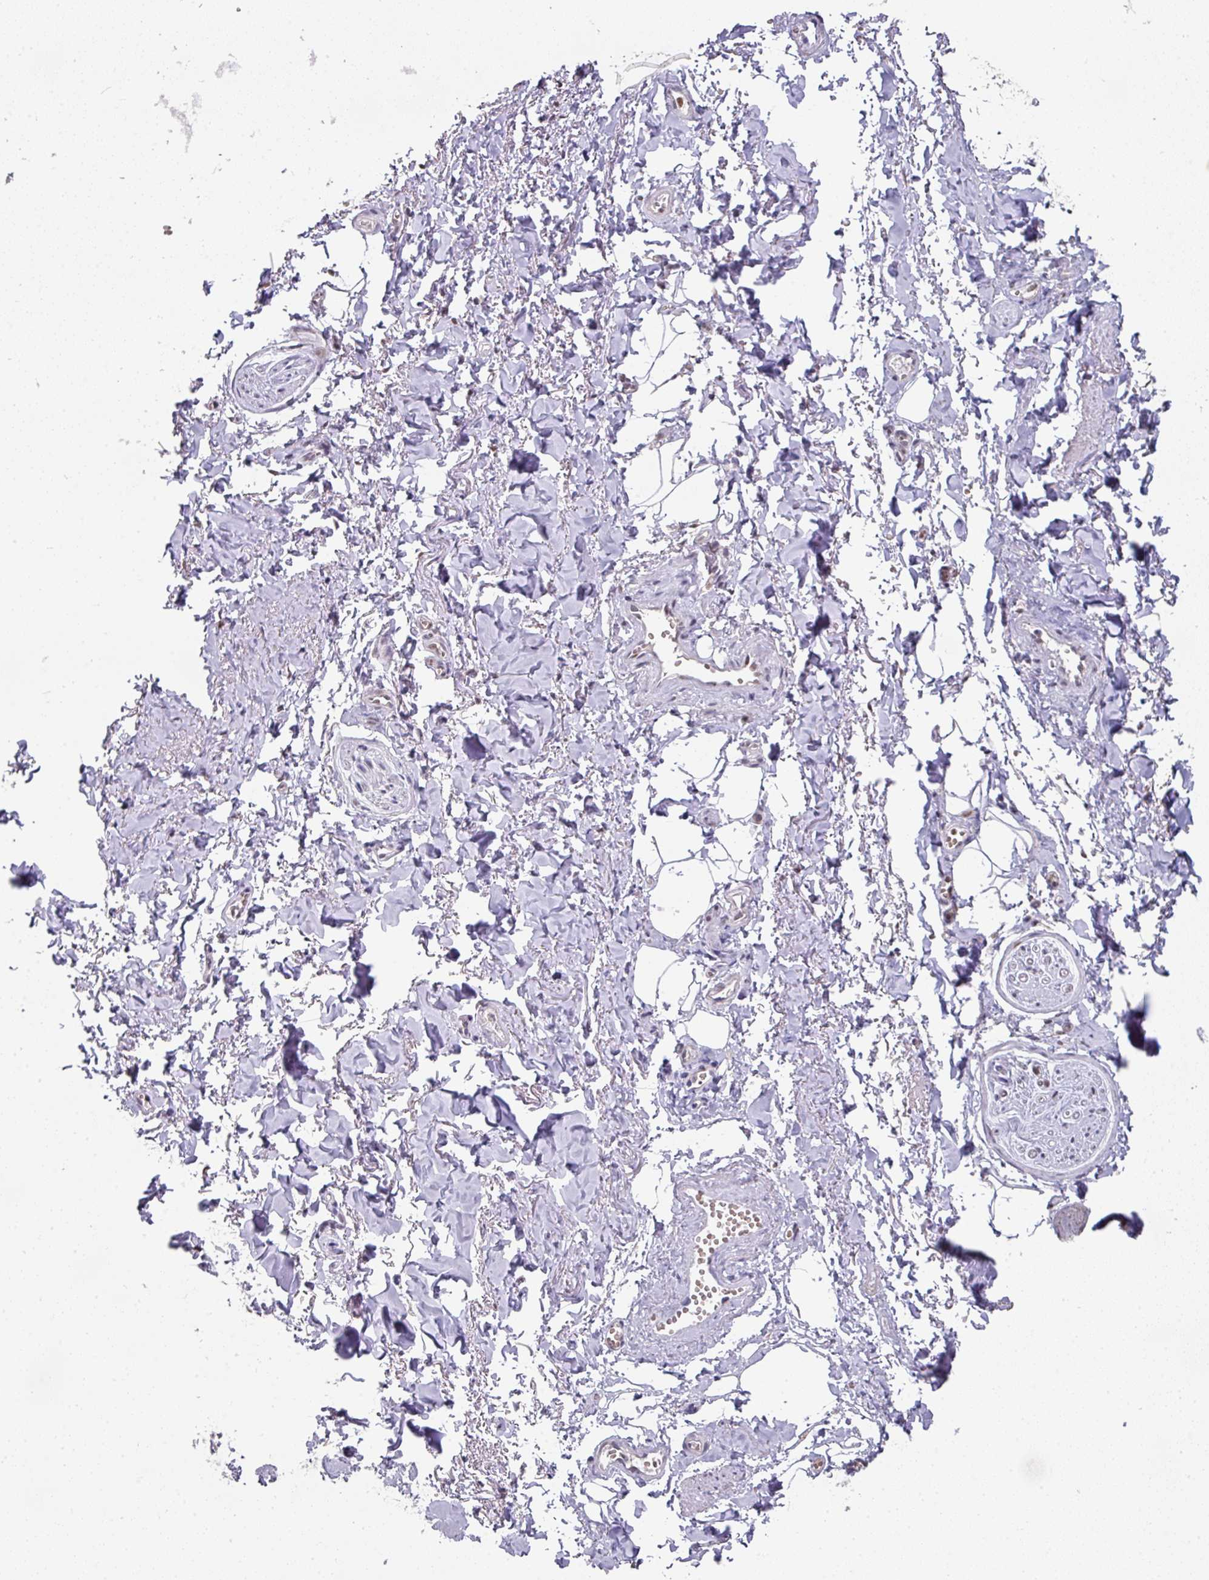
{"staining": {"intensity": "negative", "quantity": "none", "location": "none"}, "tissue": "adipose tissue", "cell_type": "Adipocytes", "image_type": "normal", "snomed": [{"axis": "morphology", "description": "Normal tissue, NOS"}, {"axis": "topography", "description": "Vulva"}, {"axis": "topography", "description": "Vagina"}, {"axis": "topography", "description": "Peripheral nerve tissue"}], "caption": "DAB (3,3'-diaminobenzidine) immunohistochemical staining of normal human adipose tissue displays no significant positivity in adipocytes.", "gene": "ENSG00000283782", "patient": {"sex": "female", "age": 66}}